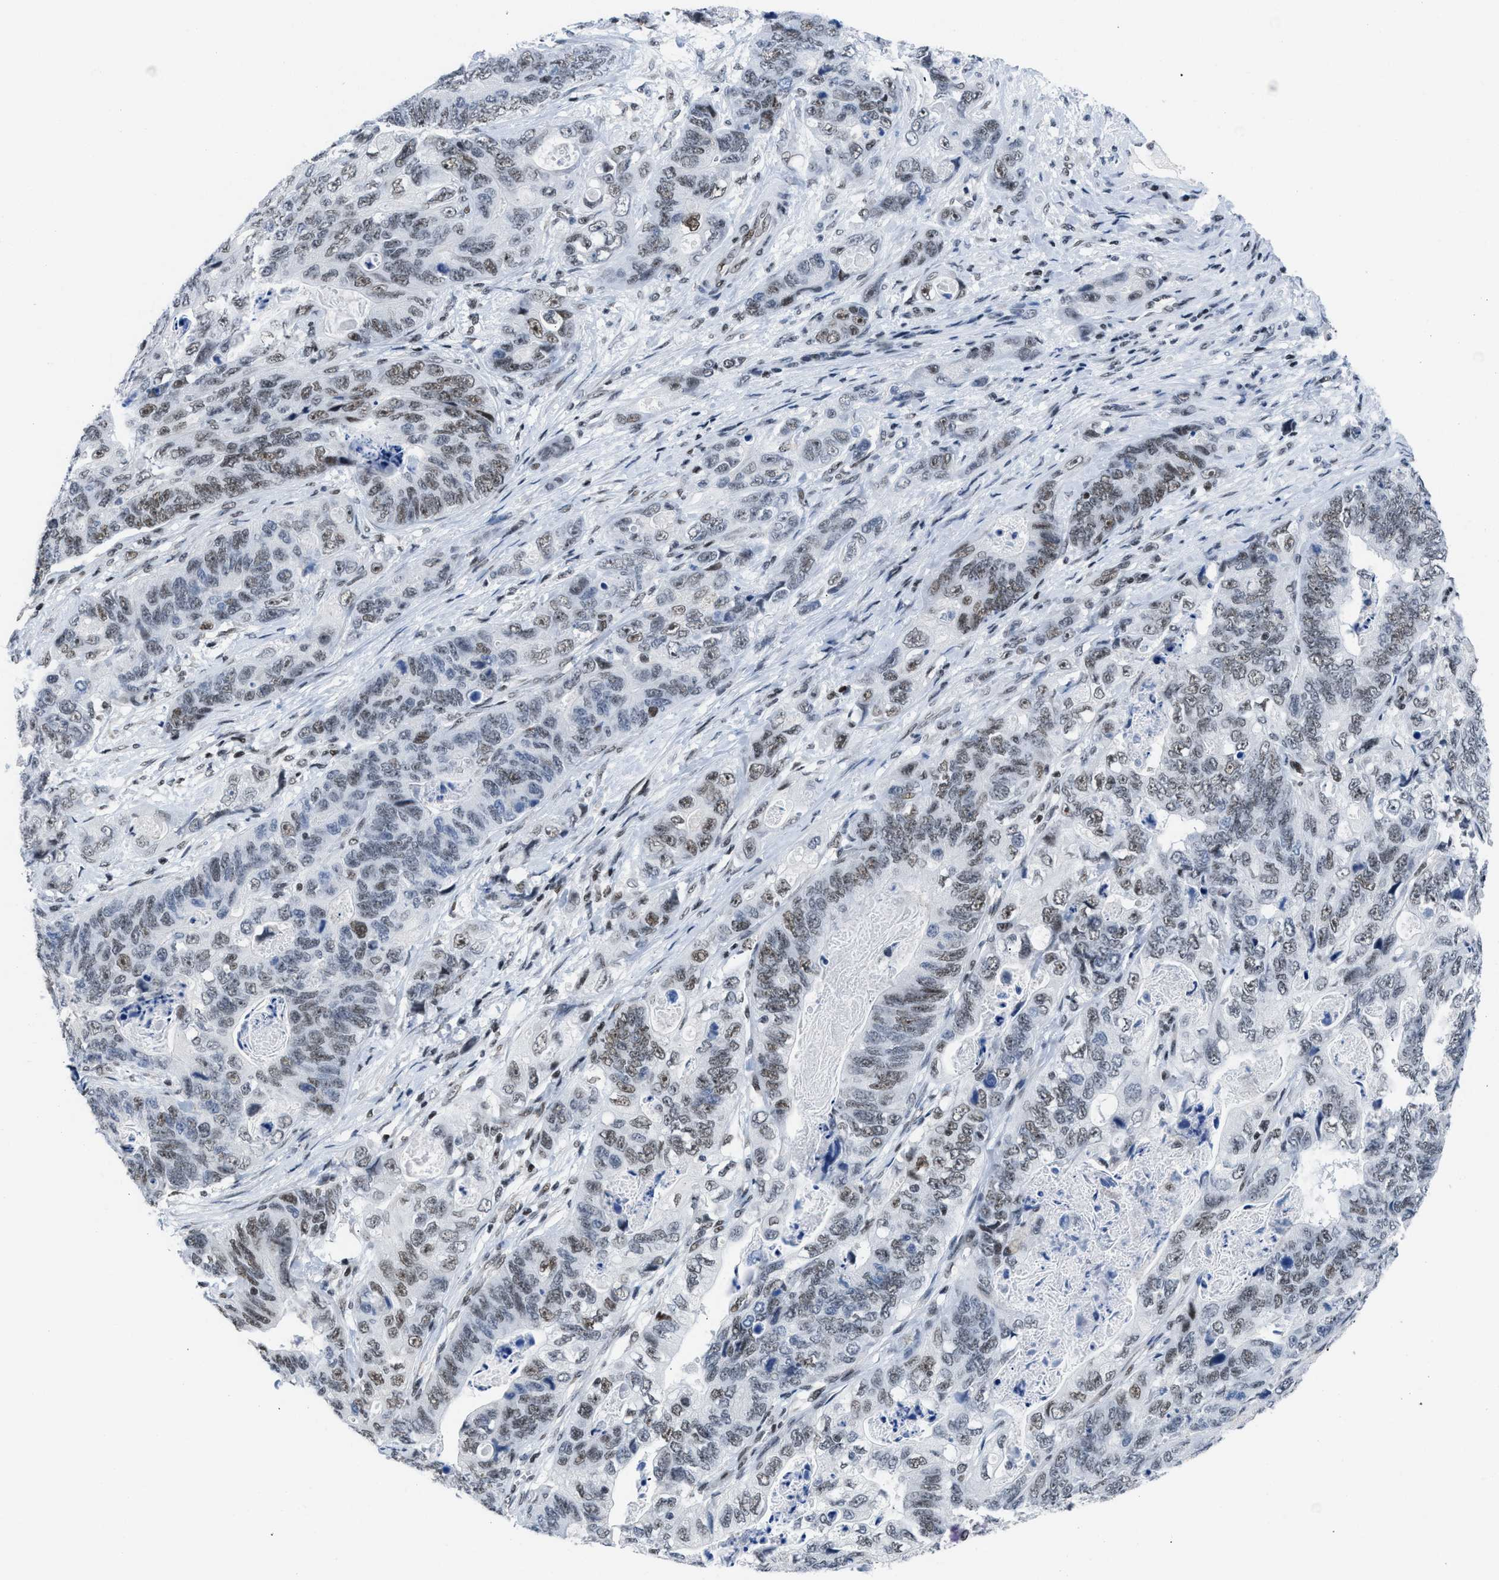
{"staining": {"intensity": "weak", "quantity": ">75%", "location": "nuclear"}, "tissue": "stomach cancer", "cell_type": "Tumor cells", "image_type": "cancer", "snomed": [{"axis": "morphology", "description": "Adenocarcinoma, NOS"}, {"axis": "topography", "description": "Stomach"}], "caption": "About >75% of tumor cells in stomach adenocarcinoma display weak nuclear protein expression as visualized by brown immunohistochemical staining.", "gene": "TERF2IP", "patient": {"sex": "female", "age": 89}}